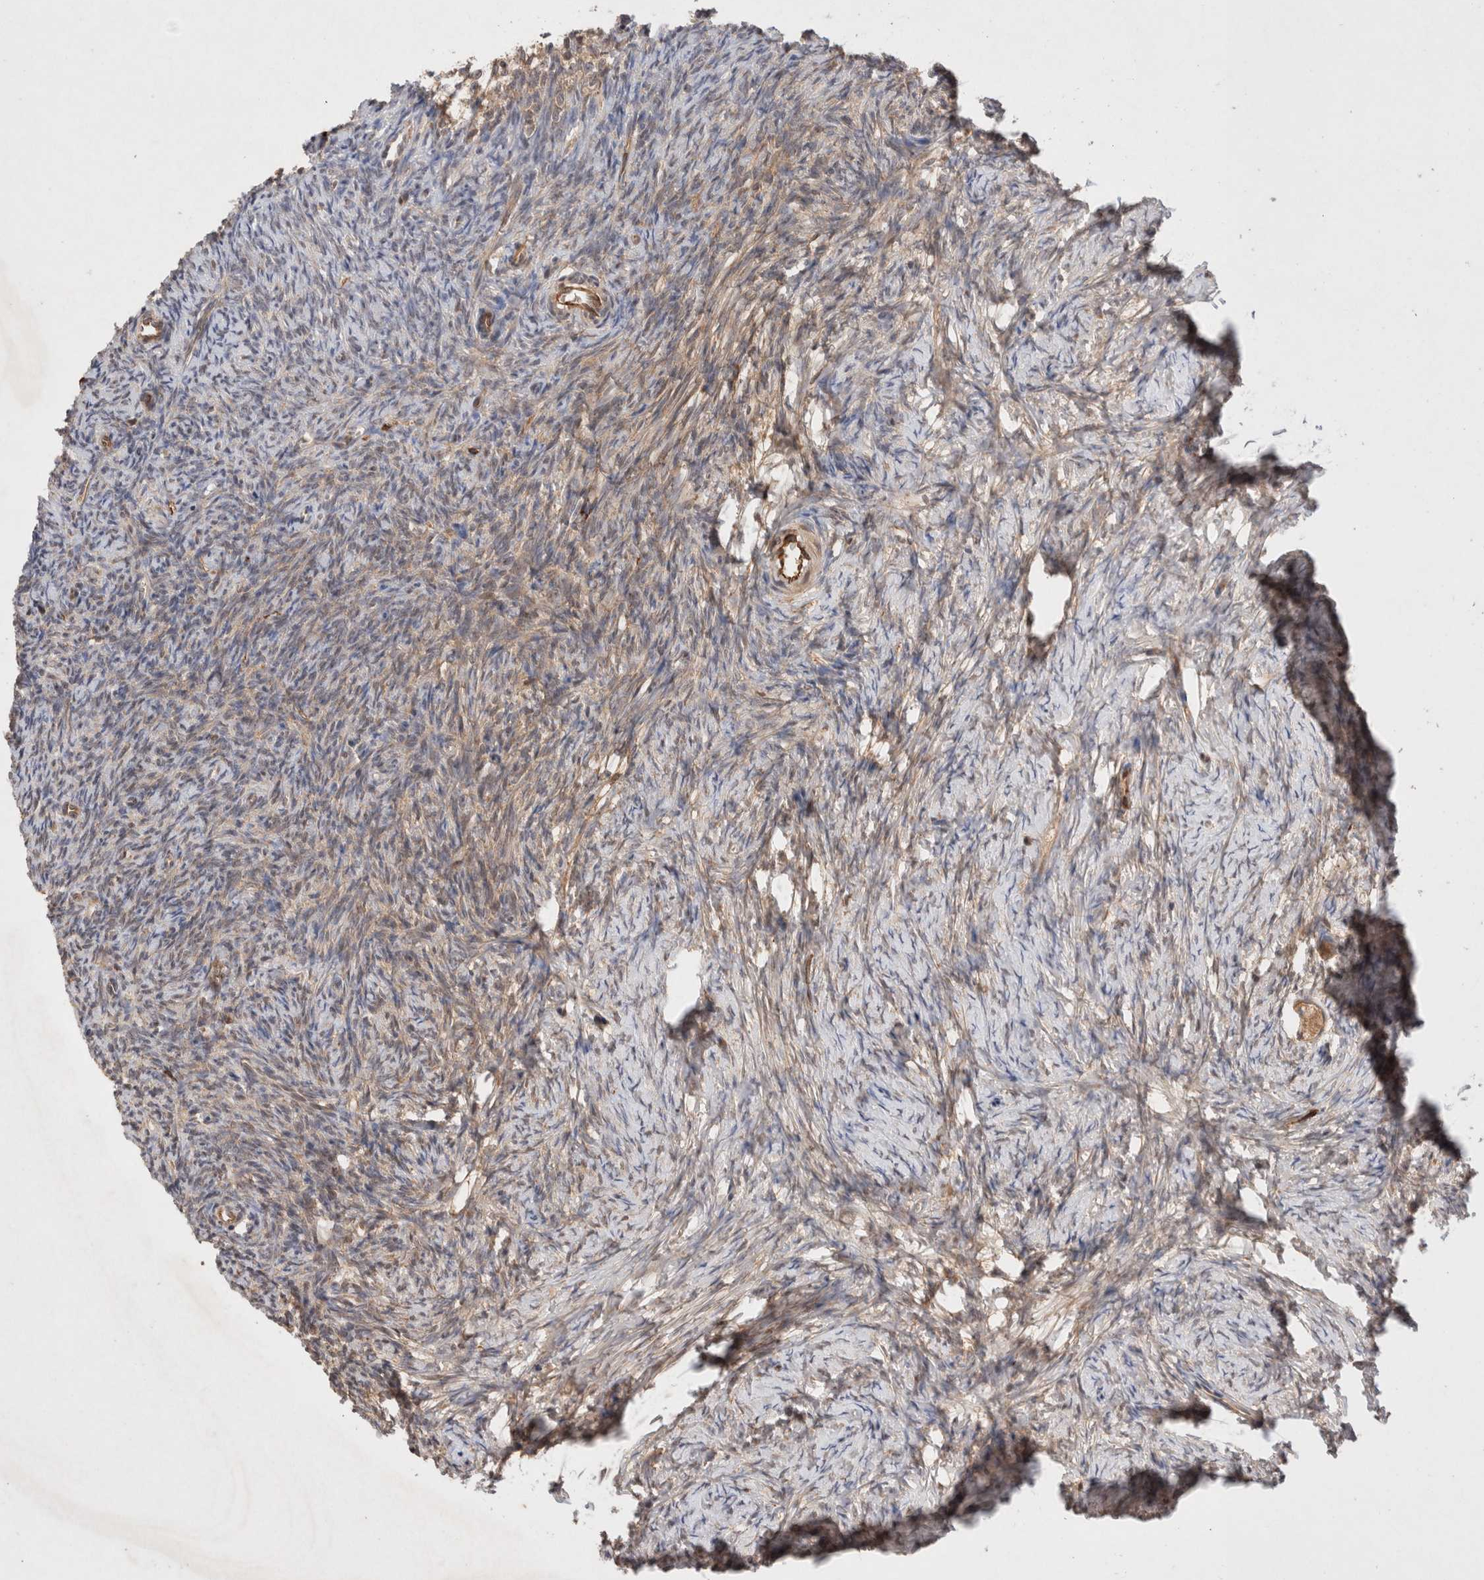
{"staining": {"intensity": "moderate", "quantity": ">75%", "location": "cytoplasmic/membranous"}, "tissue": "ovary", "cell_type": "Follicle cells", "image_type": "normal", "snomed": [{"axis": "morphology", "description": "Normal tissue, NOS"}, {"axis": "topography", "description": "Ovary"}], "caption": "Protein expression analysis of benign ovary exhibits moderate cytoplasmic/membranous positivity in about >75% of follicle cells. (brown staining indicates protein expression, while blue staining denotes nuclei).", "gene": "KLHL20", "patient": {"sex": "female", "age": 34}}